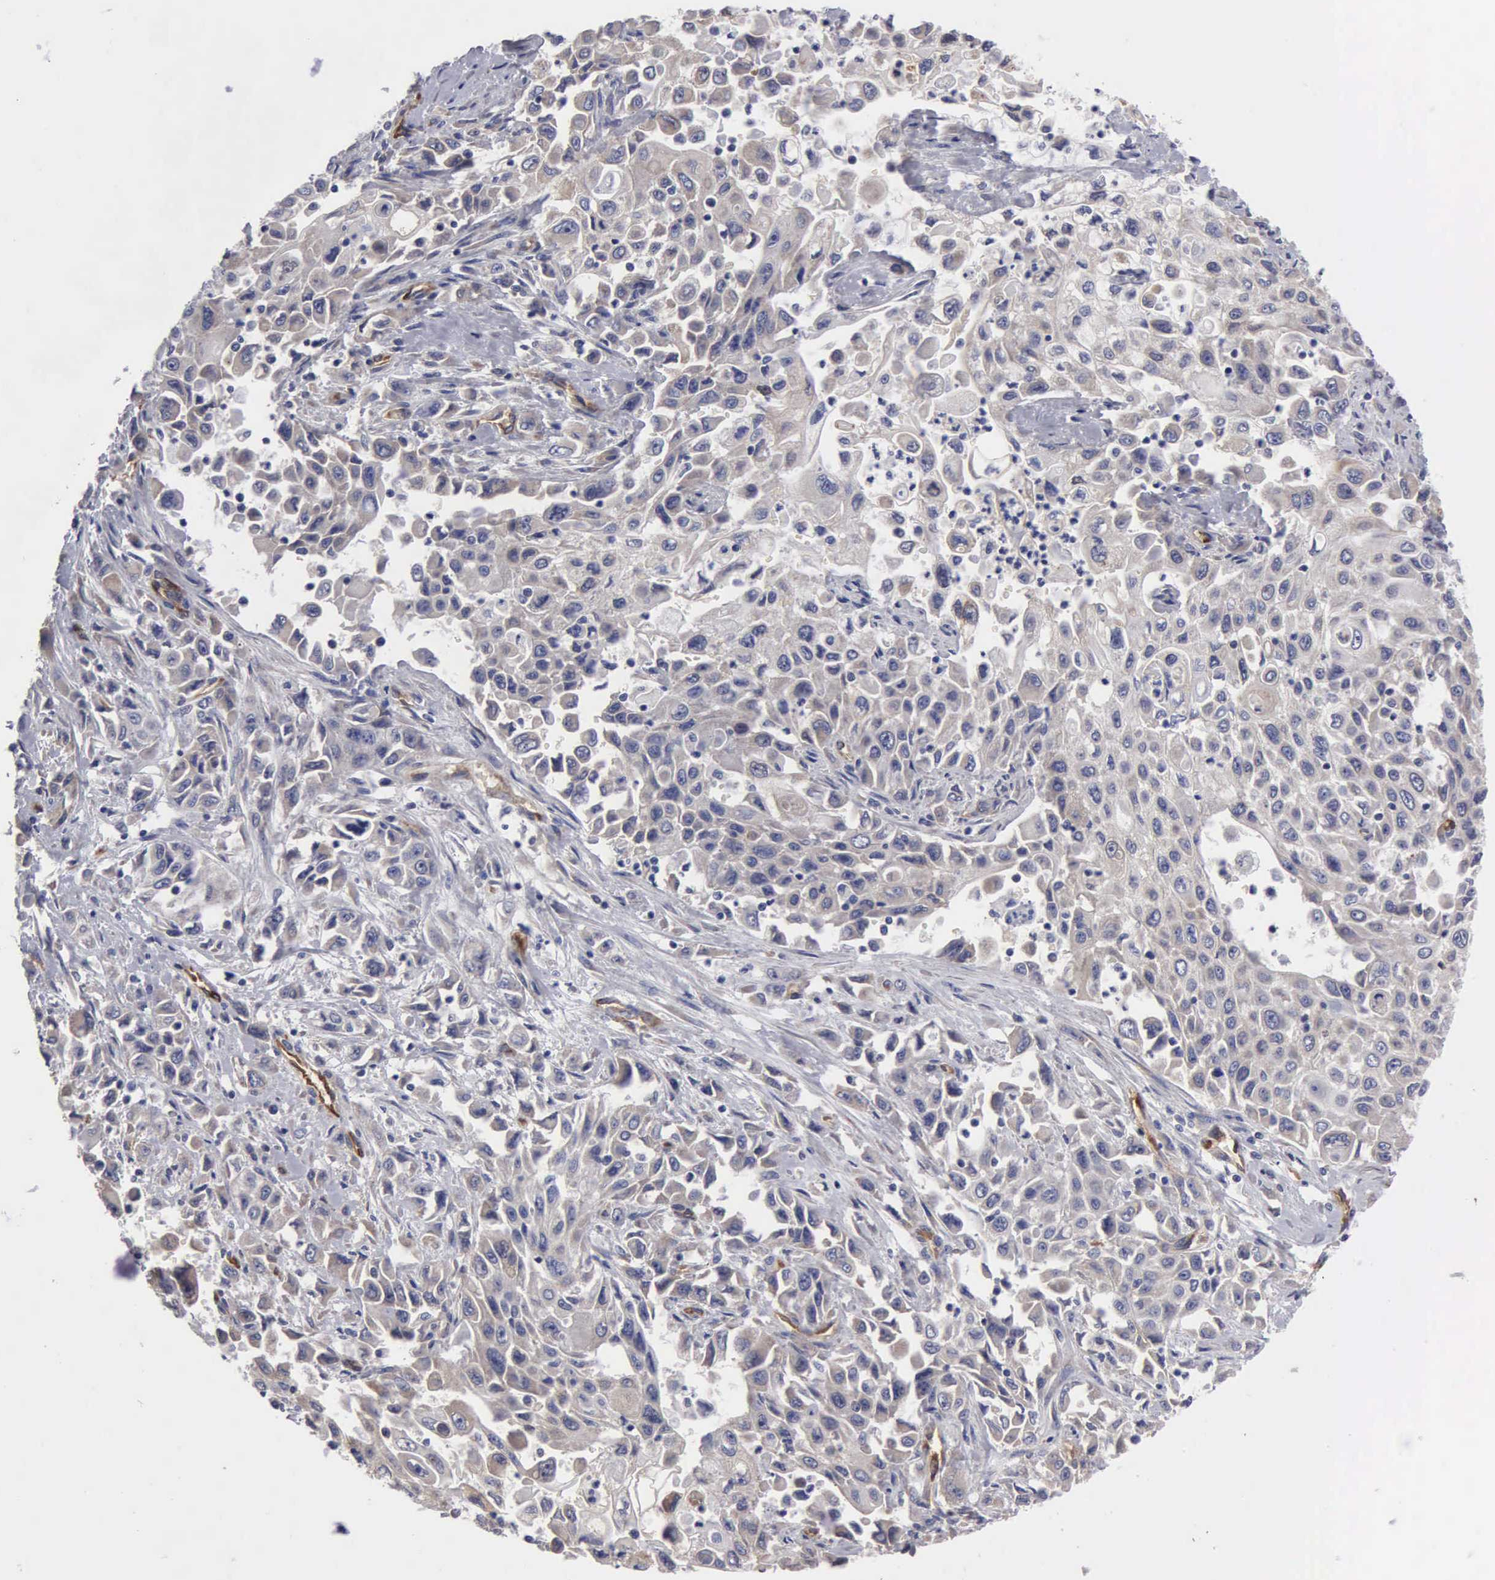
{"staining": {"intensity": "weak", "quantity": ">75%", "location": "cytoplasmic/membranous"}, "tissue": "pancreatic cancer", "cell_type": "Tumor cells", "image_type": "cancer", "snomed": [{"axis": "morphology", "description": "Adenocarcinoma, NOS"}, {"axis": "topography", "description": "Pancreas"}], "caption": "Tumor cells exhibit low levels of weak cytoplasmic/membranous positivity in approximately >75% of cells in pancreatic cancer (adenocarcinoma). (DAB (3,3'-diaminobenzidine) IHC with brightfield microscopy, high magnification).", "gene": "RDX", "patient": {"sex": "male", "age": 70}}